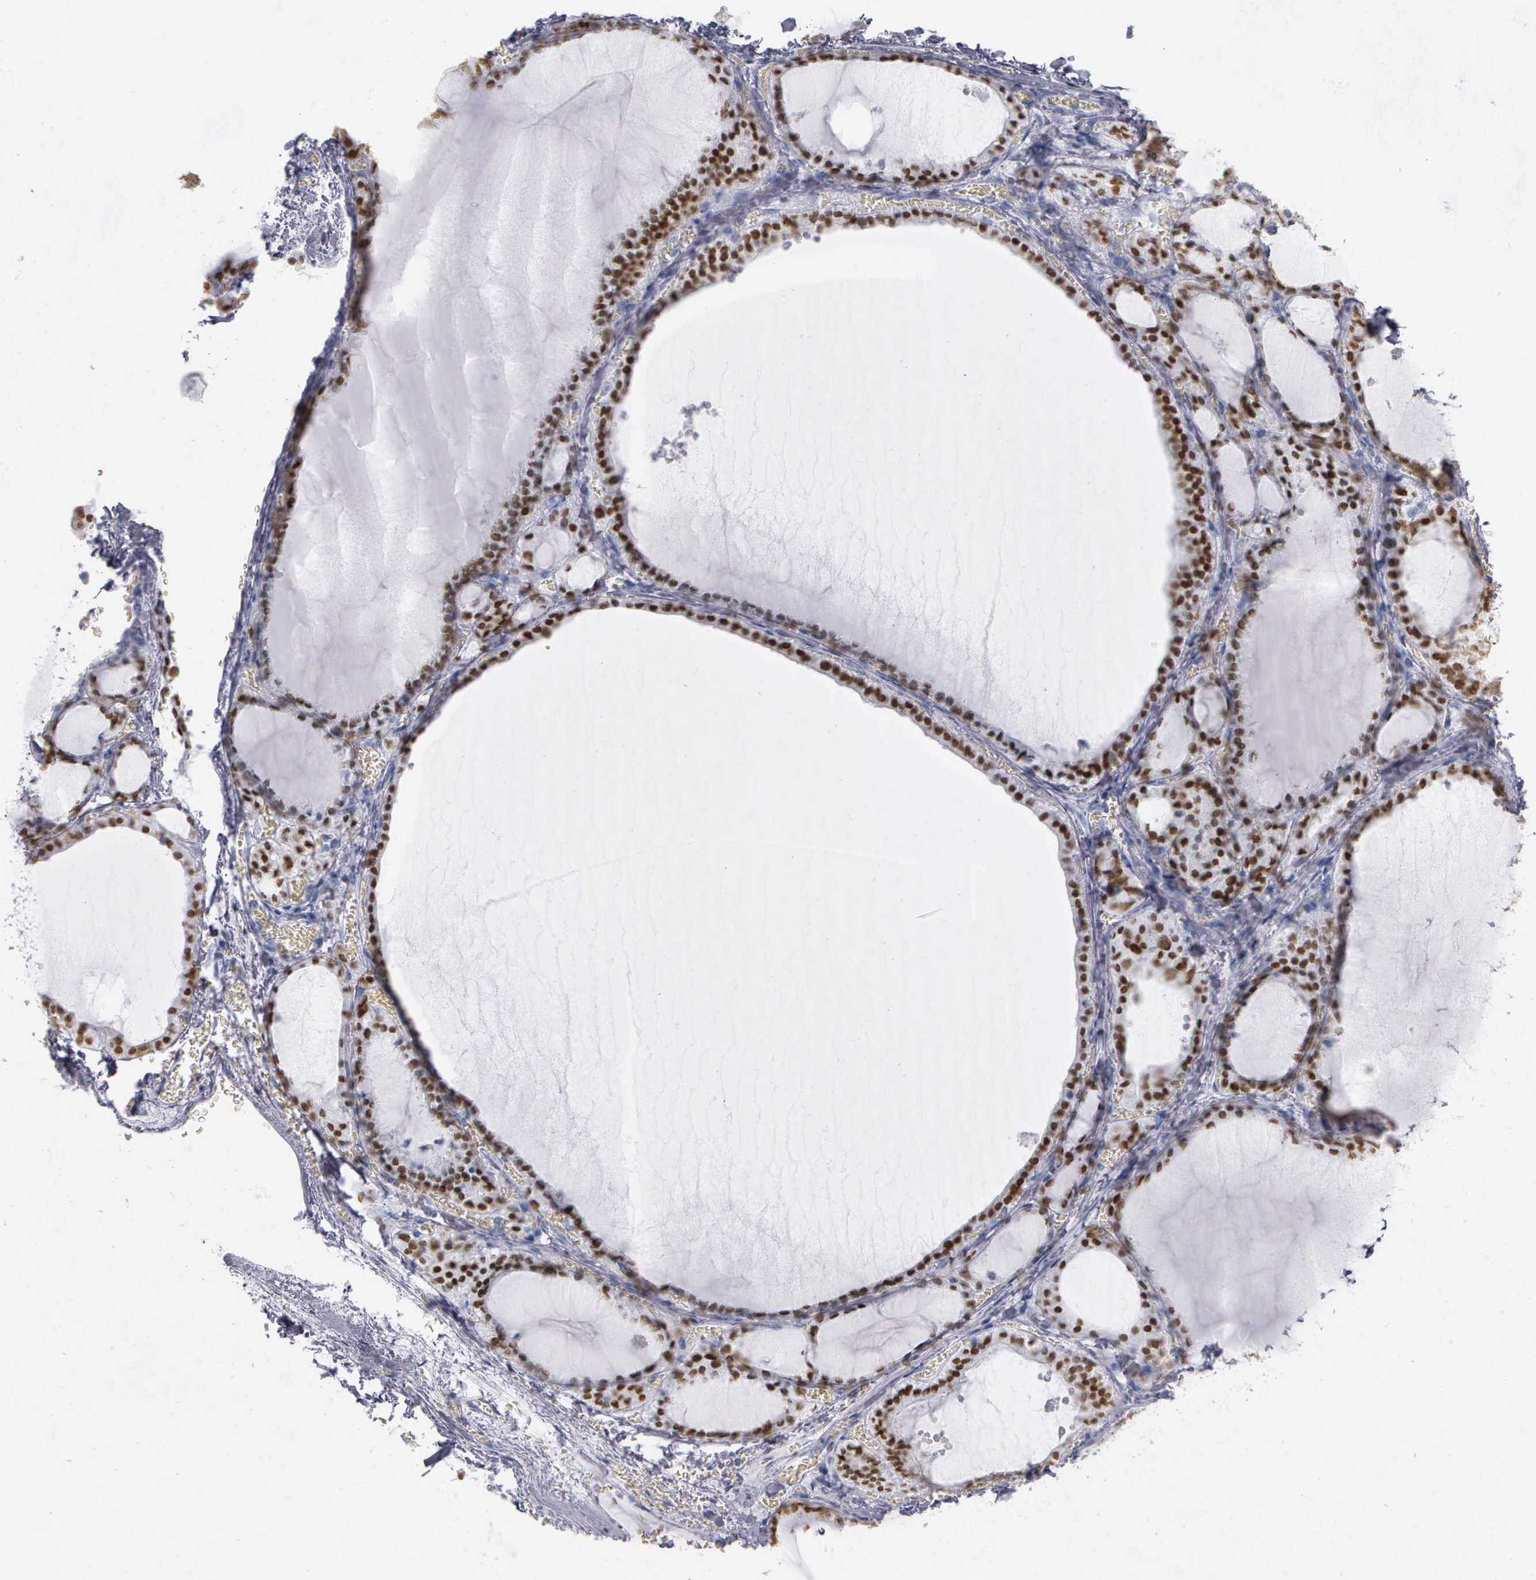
{"staining": {"intensity": "strong", "quantity": ">75%", "location": "nuclear"}, "tissue": "thyroid gland", "cell_type": "Glandular cells", "image_type": "normal", "snomed": [{"axis": "morphology", "description": "Normal tissue, NOS"}, {"axis": "topography", "description": "Thyroid gland"}], "caption": "A photomicrograph showing strong nuclear staining in approximately >75% of glandular cells in benign thyroid gland, as visualized by brown immunohistochemical staining.", "gene": "NKX2", "patient": {"sex": "female", "age": 55}}